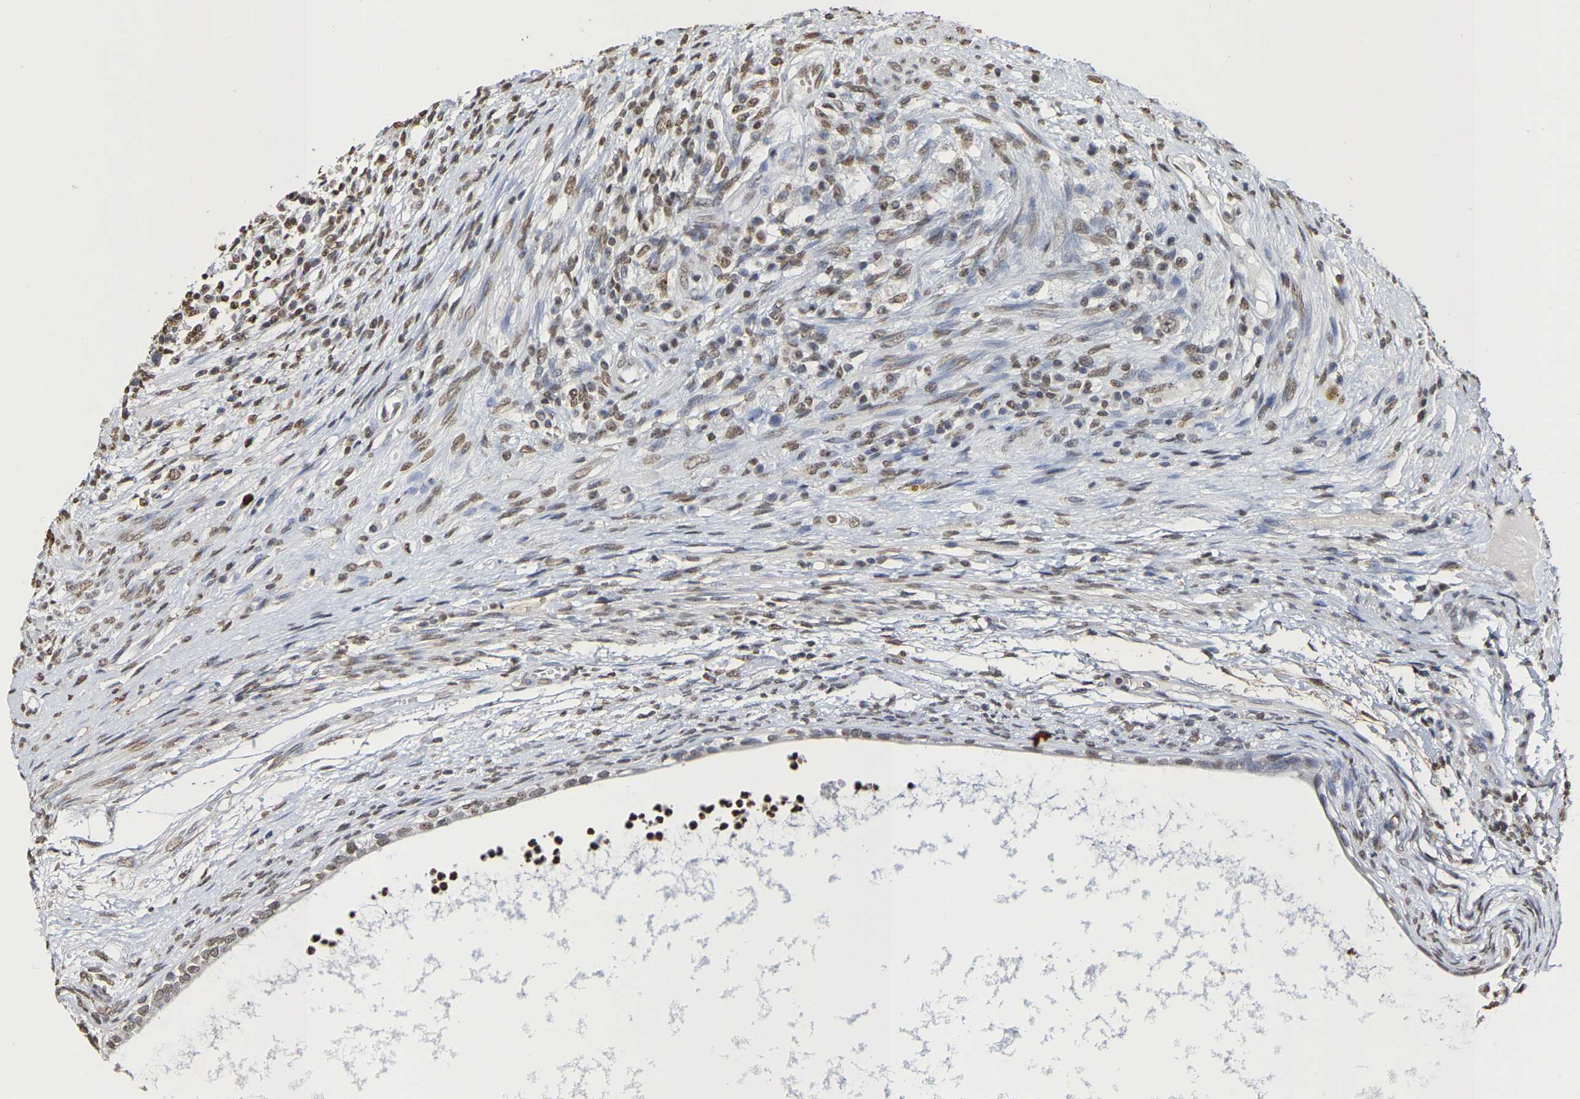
{"staining": {"intensity": "weak", "quantity": ">75%", "location": "nuclear"}, "tissue": "testis cancer", "cell_type": "Tumor cells", "image_type": "cancer", "snomed": [{"axis": "morphology", "description": "Carcinoma, Embryonal, NOS"}, {"axis": "topography", "description": "Testis"}], "caption": "Testis embryonal carcinoma stained with a protein marker shows weak staining in tumor cells.", "gene": "ATF4", "patient": {"sex": "male", "age": 26}}